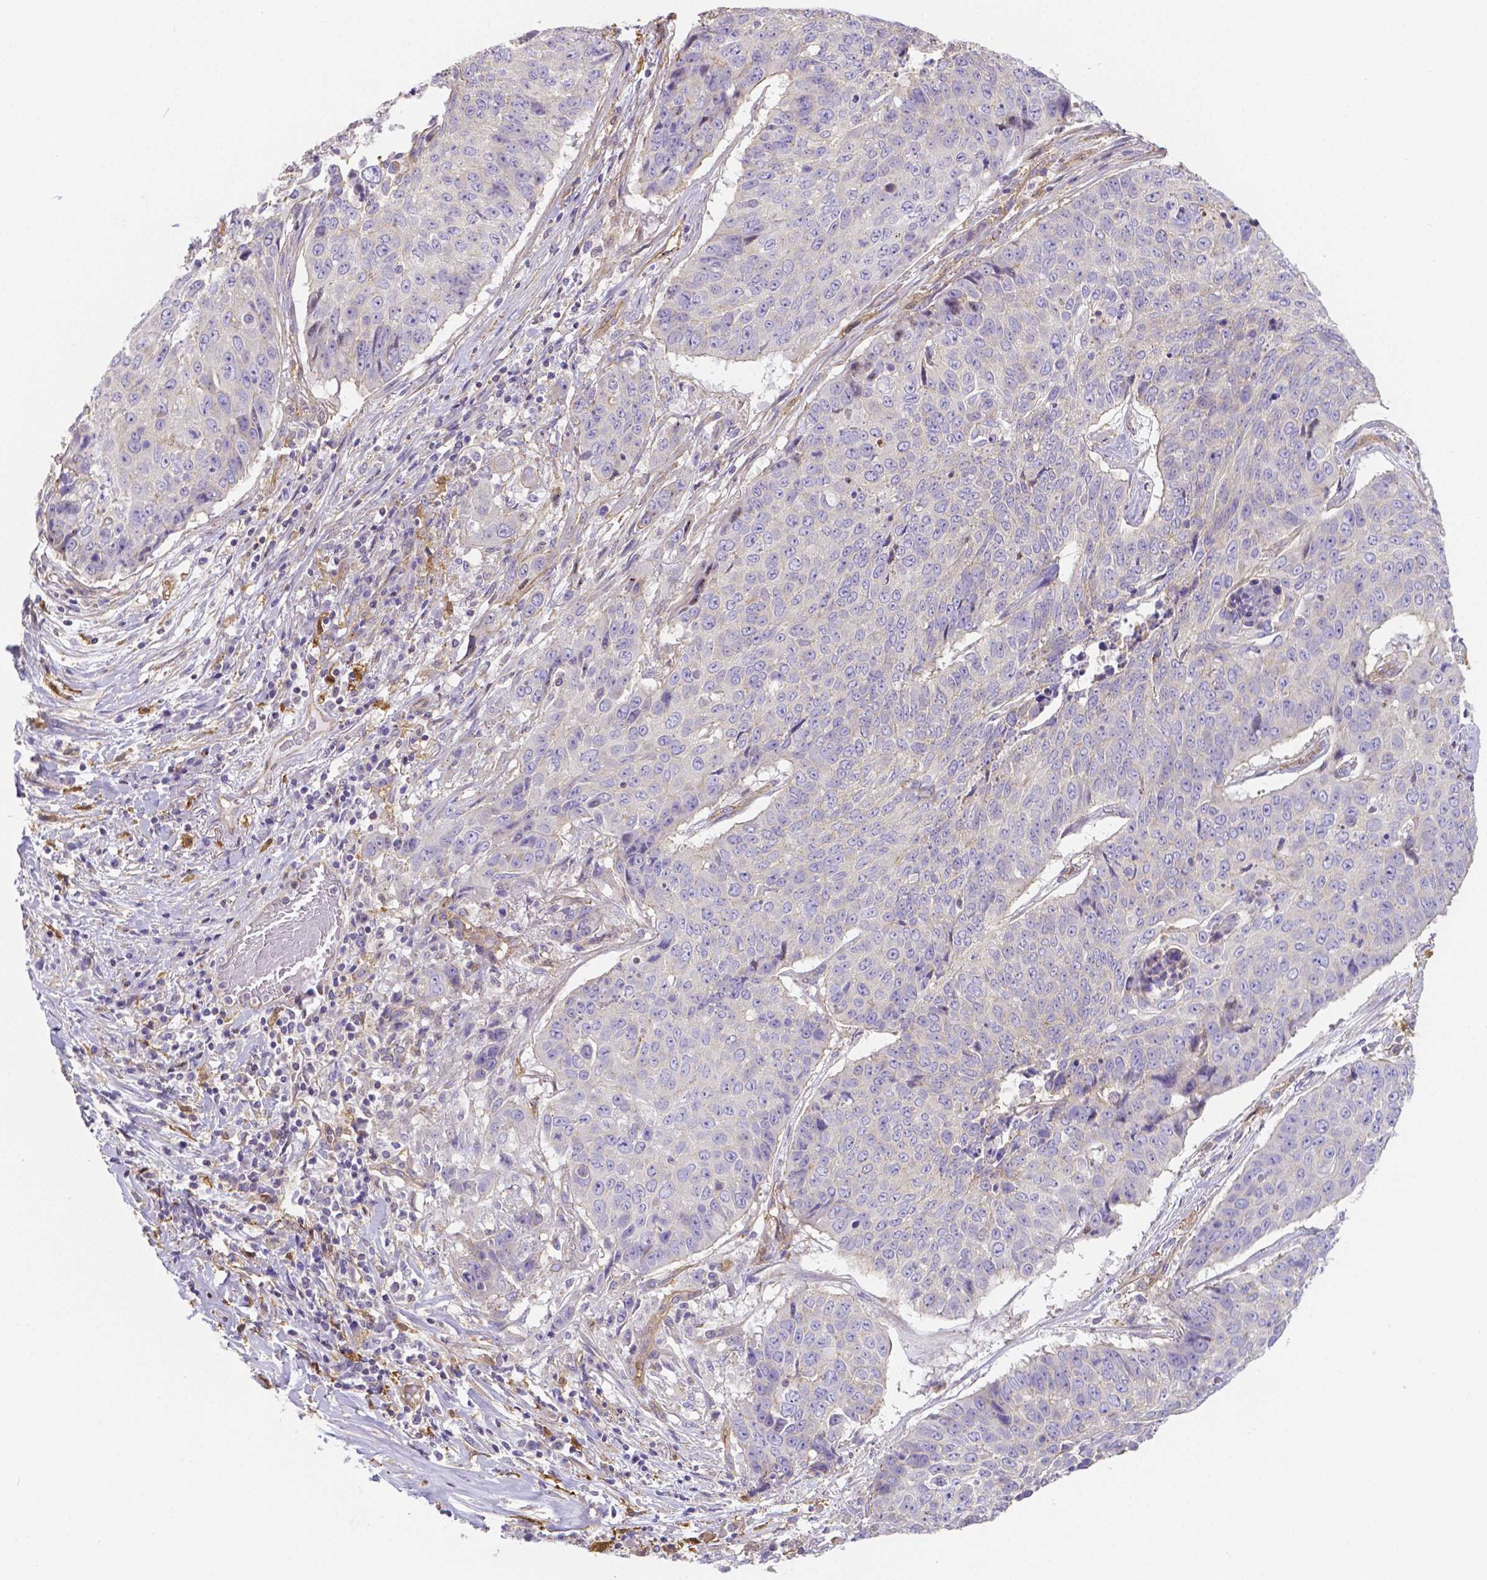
{"staining": {"intensity": "negative", "quantity": "none", "location": "none"}, "tissue": "lung cancer", "cell_type": "Tumor cells", "image_type": "cancer", "snomed": [{"axis": "morphology", "description": "Normal tissue, NOS"}, {"axis": "morphology", "description": "Squamous cell carcinoma, NOS"}, {"axis": "topography", "description": "Bronchus"}, {"axis": "topography", "description": "Lung"}], "caption": "Lung cancer was stained to show a protein in brown. There is no significant staining in tumor cells.", "gene": "CRMP1", "patient": {"sex": "male", "age": 64}}